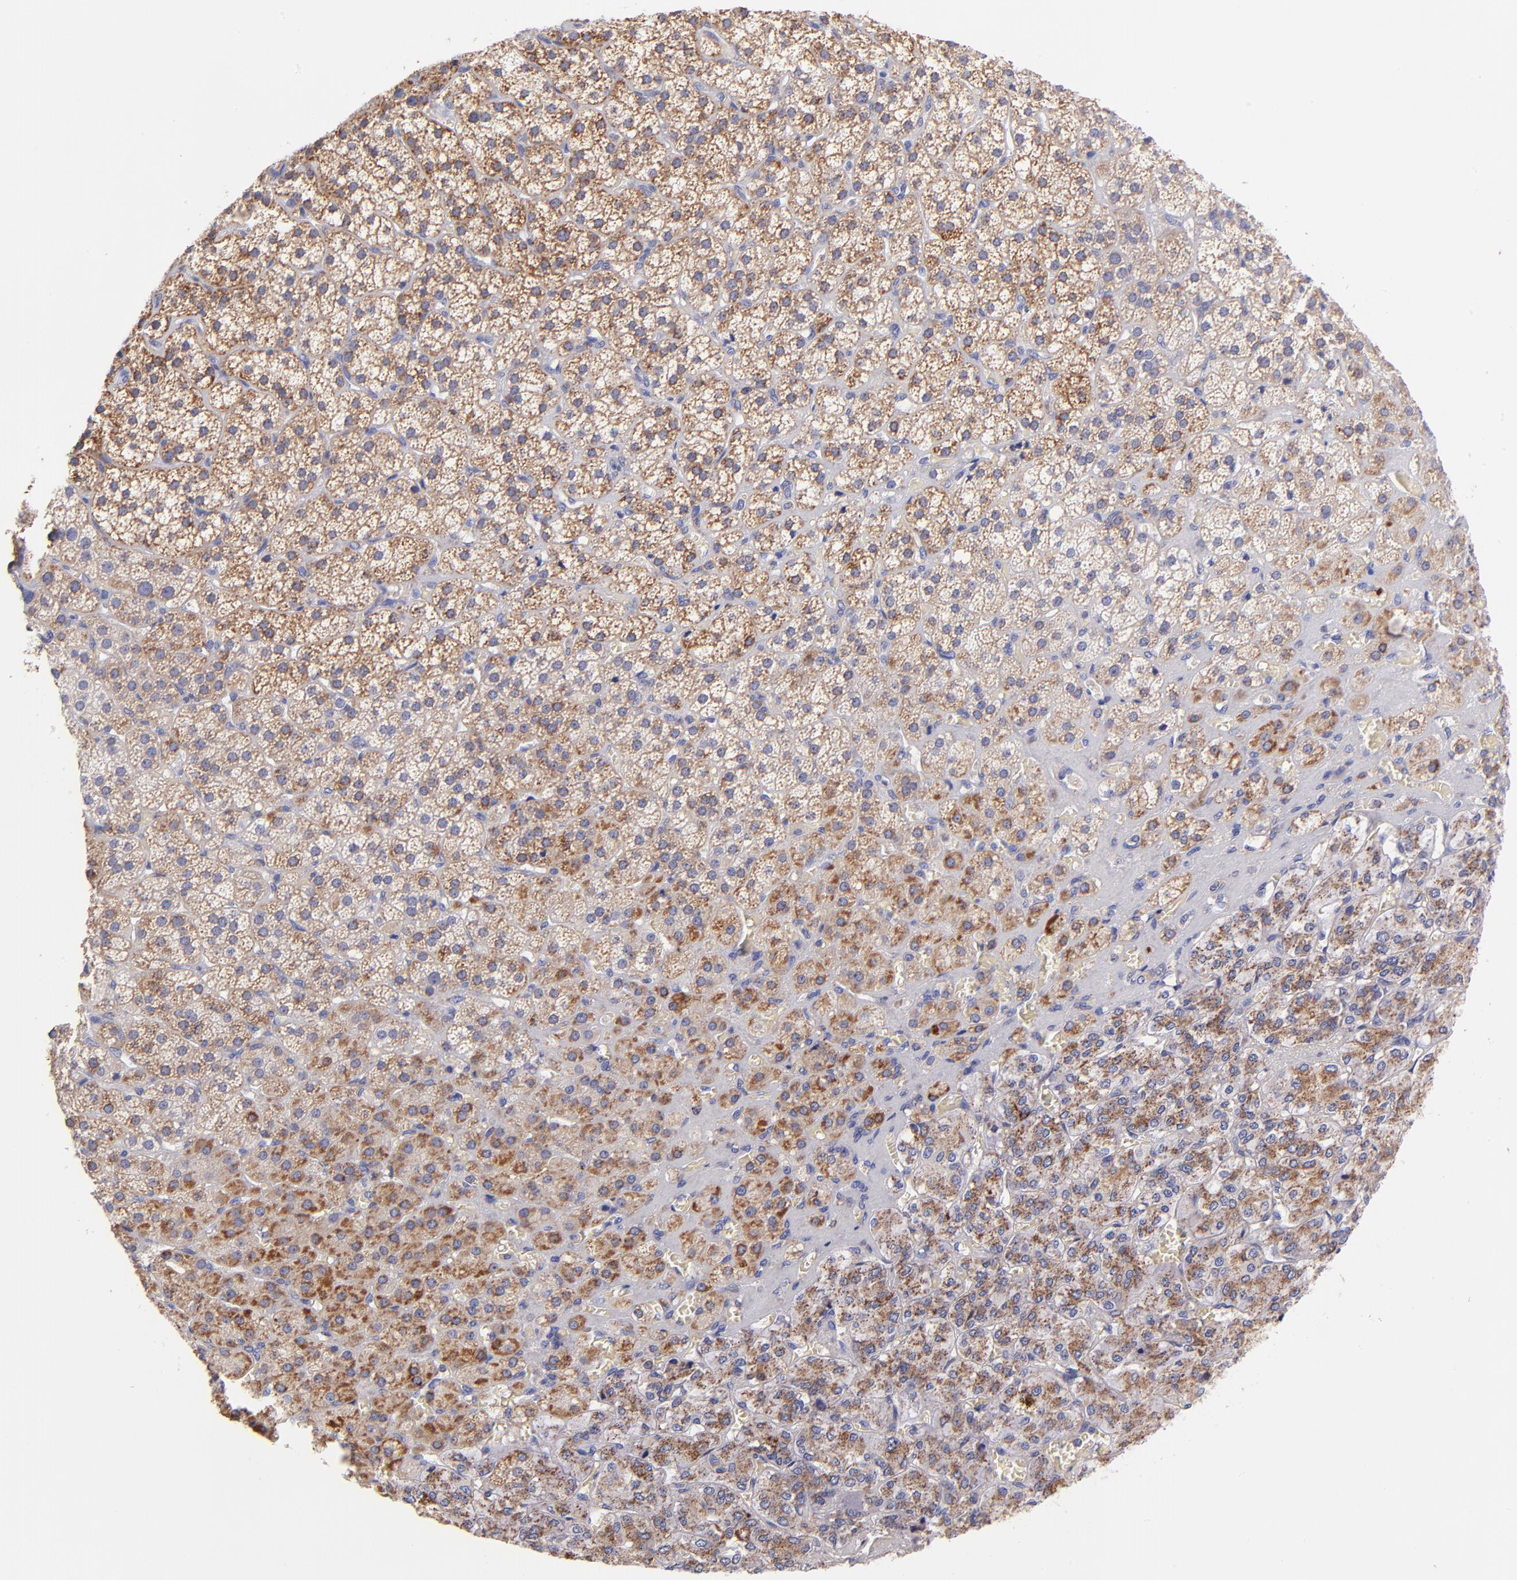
{"staining": {"intensity": "moderate", "quantity": ">75%", "location": "cytoplasmic/membranous"}, "tissue": "adrenal gland", "cell_type": "Glandular cells", "image_type": "normal", "snomed": [{"axis": "morphology", "description": "Normal tissue, NOS"}, {"axis": "topography", "description": "Adrenal gland"}], "caption": "This histopathology image exhibits benign adrenal gland stained with immunohistochemistry (IHC) to label a protein in brown. The cytoplasmic/membranous of glandular cells show moderate positivity for the protein. Nuclei are counter-stained blue.", "gene": "NDUFB7", "patient": {"sex": "female", "age": 71}}